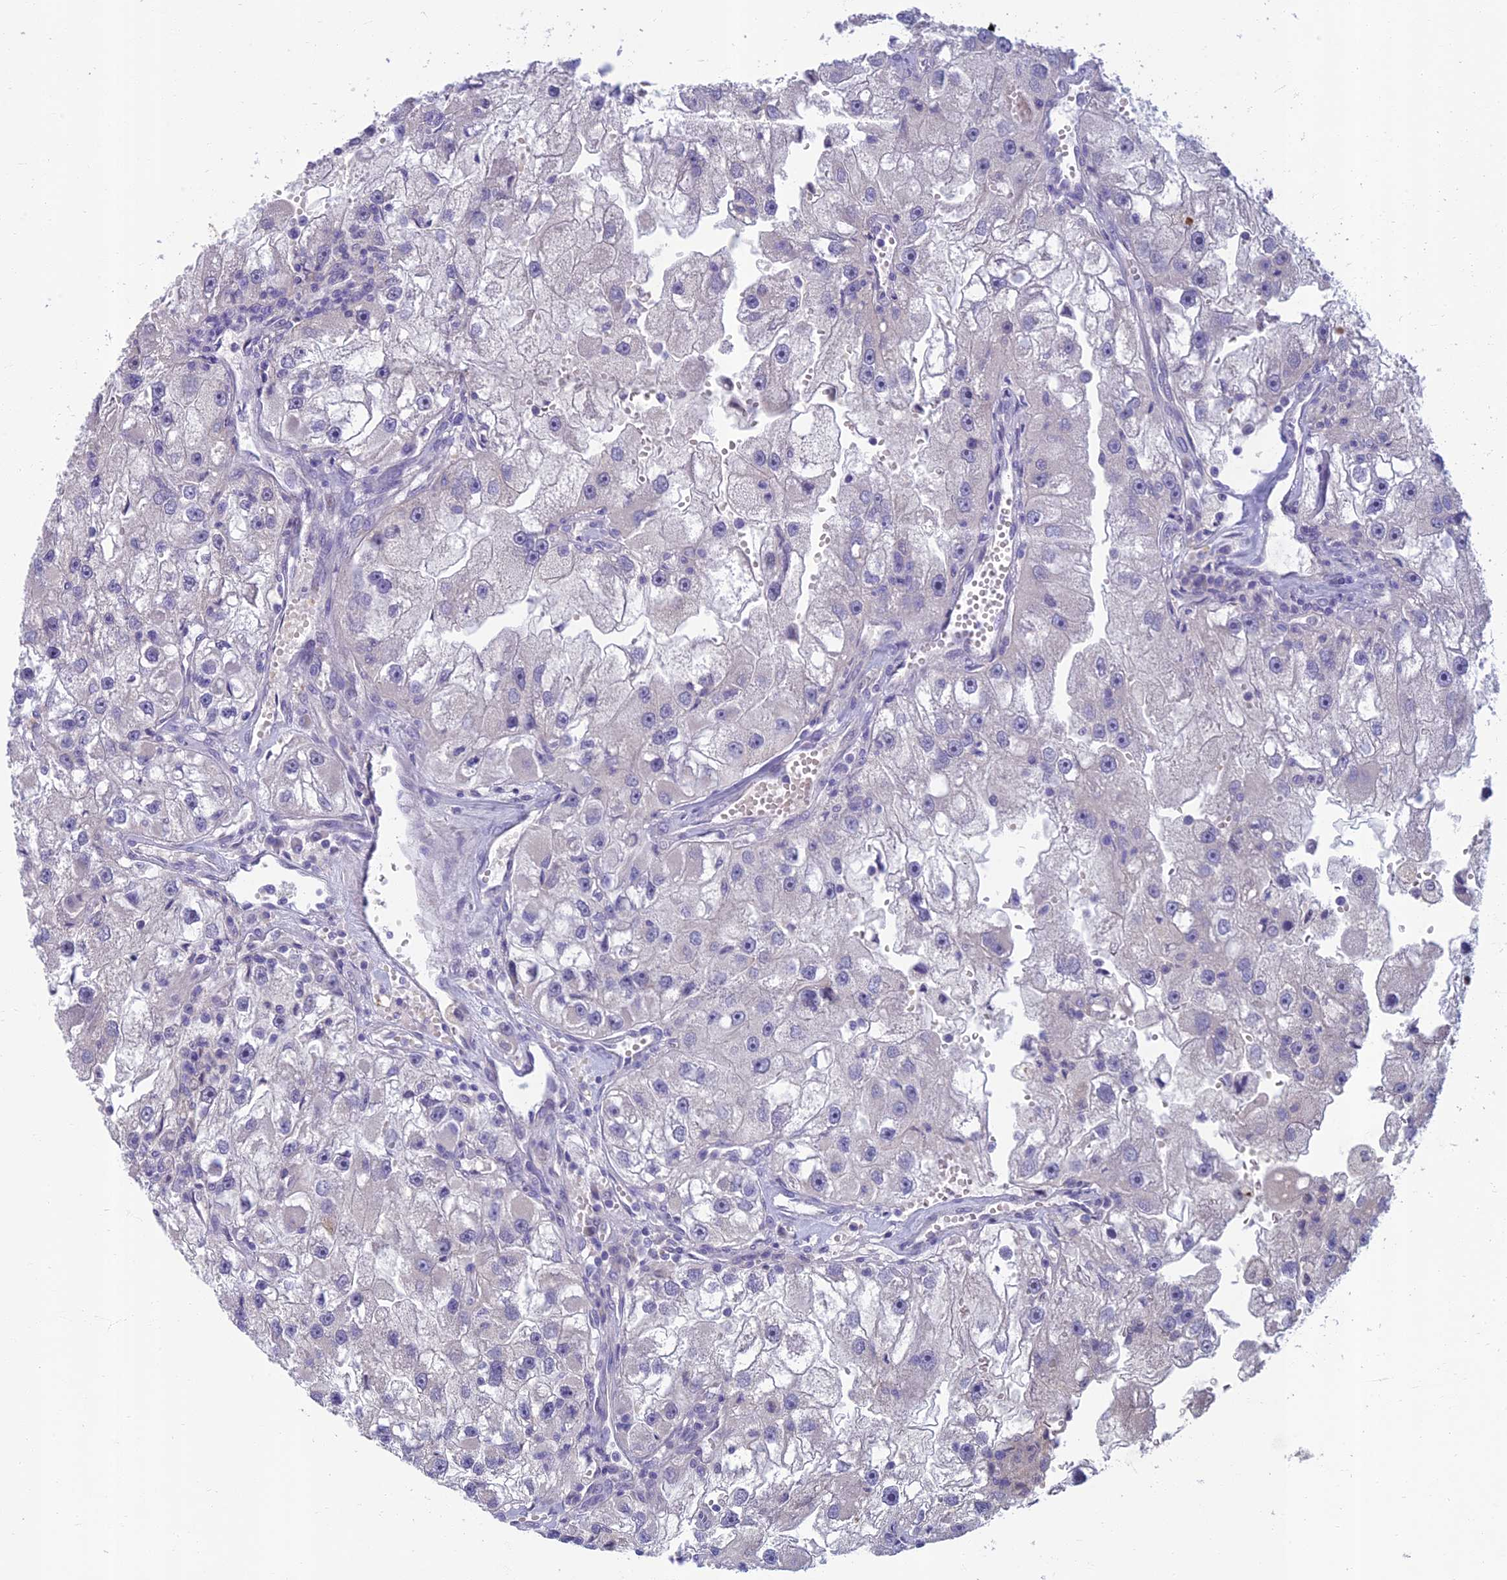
{"staining": {"intensity": "negative", "quantity": "none", "location": "none"}, "tissue": "renal cancer", "cell_type": "Tumor cells", "image_type": "cancer", "snomed": [{"axis": "morphology", "description": "Adenocarcinoma, NOS"}, {"axis": "topography", "description": "Kidney"}], "caption": "A high-resolution photomicrograph shows immunohistochemistry (IHC) staining of renal cancer, which shows no significant expression in tumor cells. Nuclei are stained in blue.", "gene": "SLC25A41", "patient": {"sex": "male", "age": 63}}